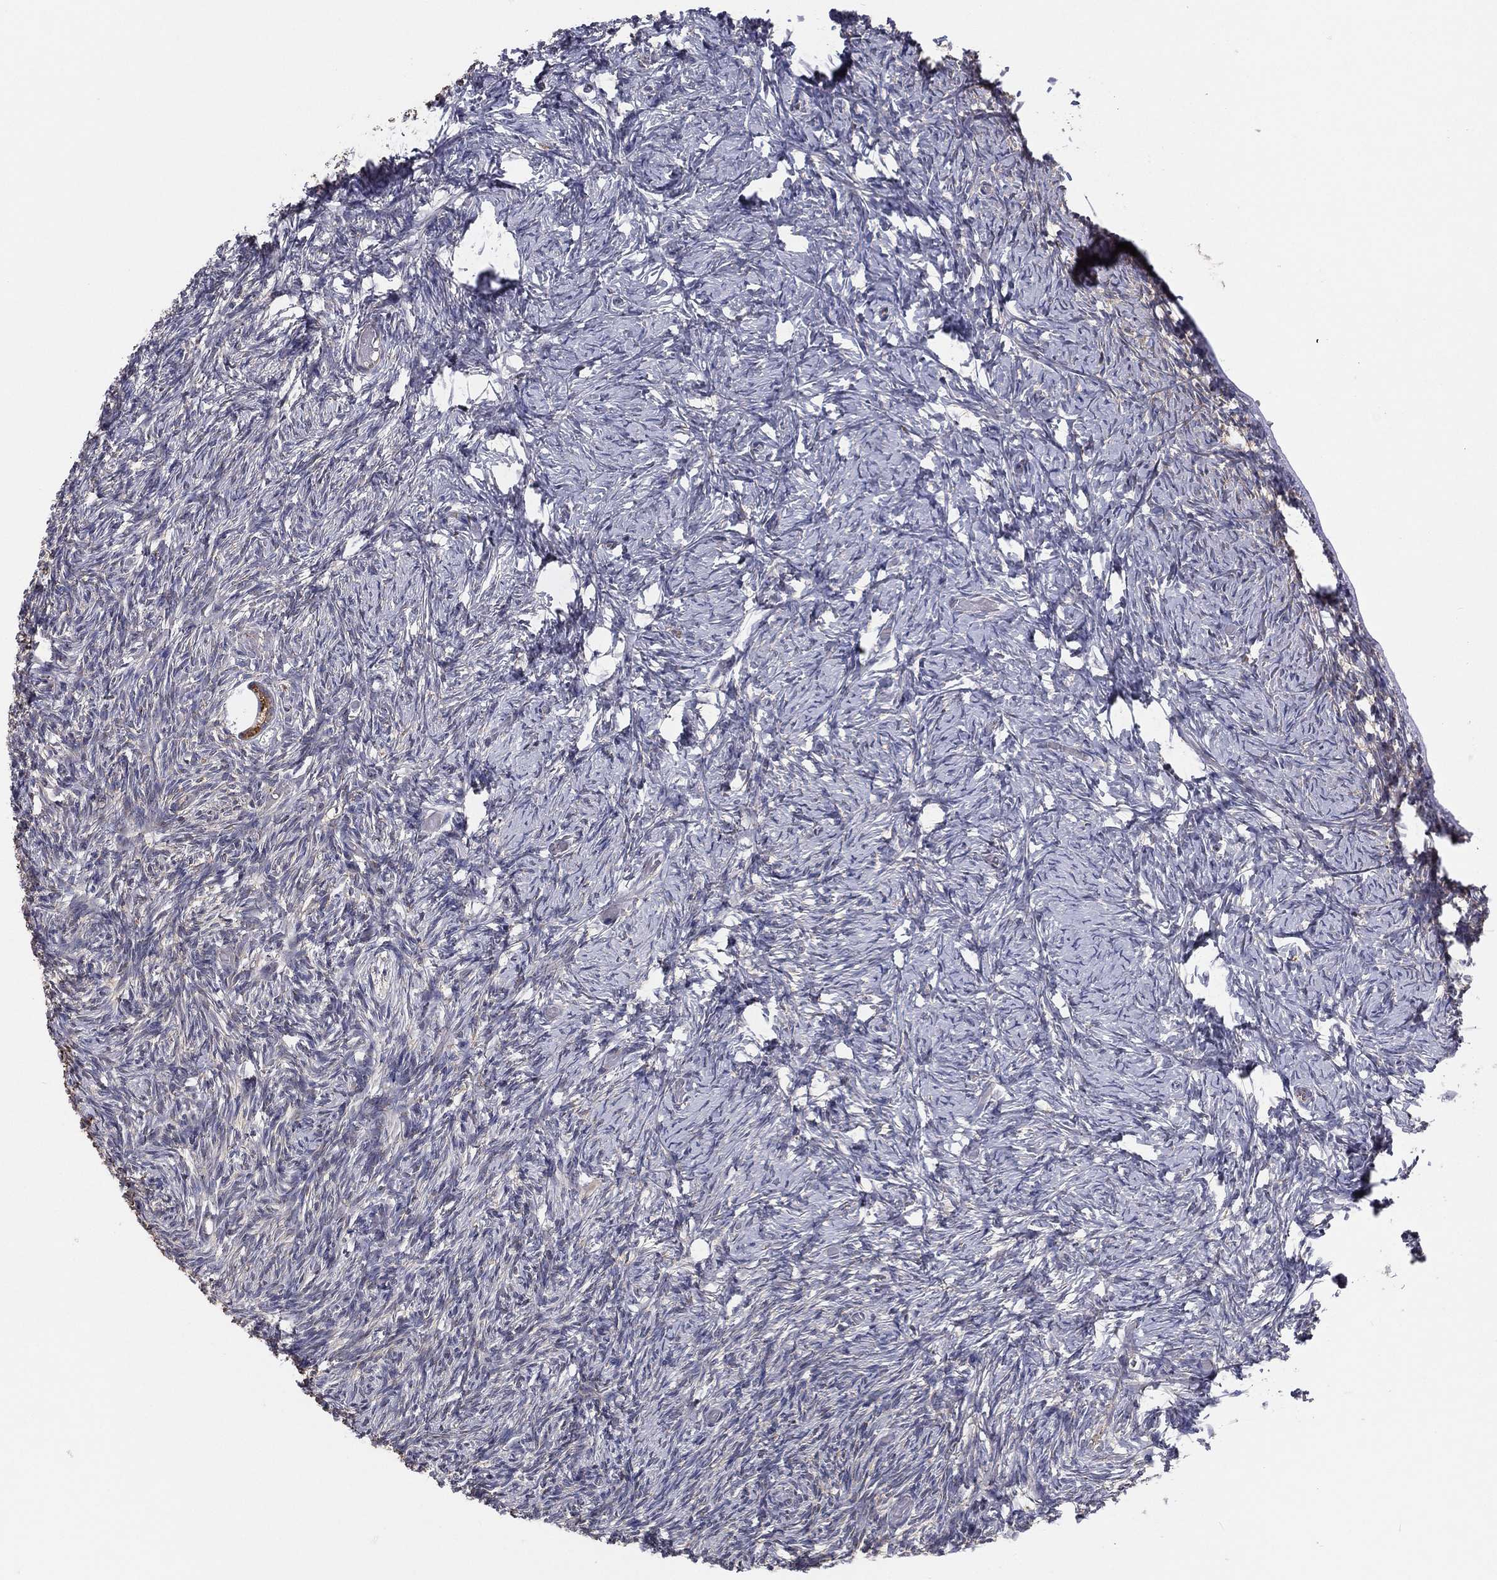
{"staining": {"intensity": "moderate", "quantity": ">75%", "location": "cytoplasmic/membranous"}, "tissue": "ovary", "cell_type": "Follicle cells", "image_type": "normal", "snomed": [{"axis": "morphology", "description": "Normal tissue, NOS"}, {"axis": "topography", "description": "Ovary"}], "caption": "Immunohistochemistry (DAB (3,3'-diaminobenzidine)) staining of benign human ovary displays moderate cytoplasmic/membranous protein expression in approximately >75% of follicle cells.", "gene": "EIF2B5", "patient": {"sex": "female", "age": 39}}